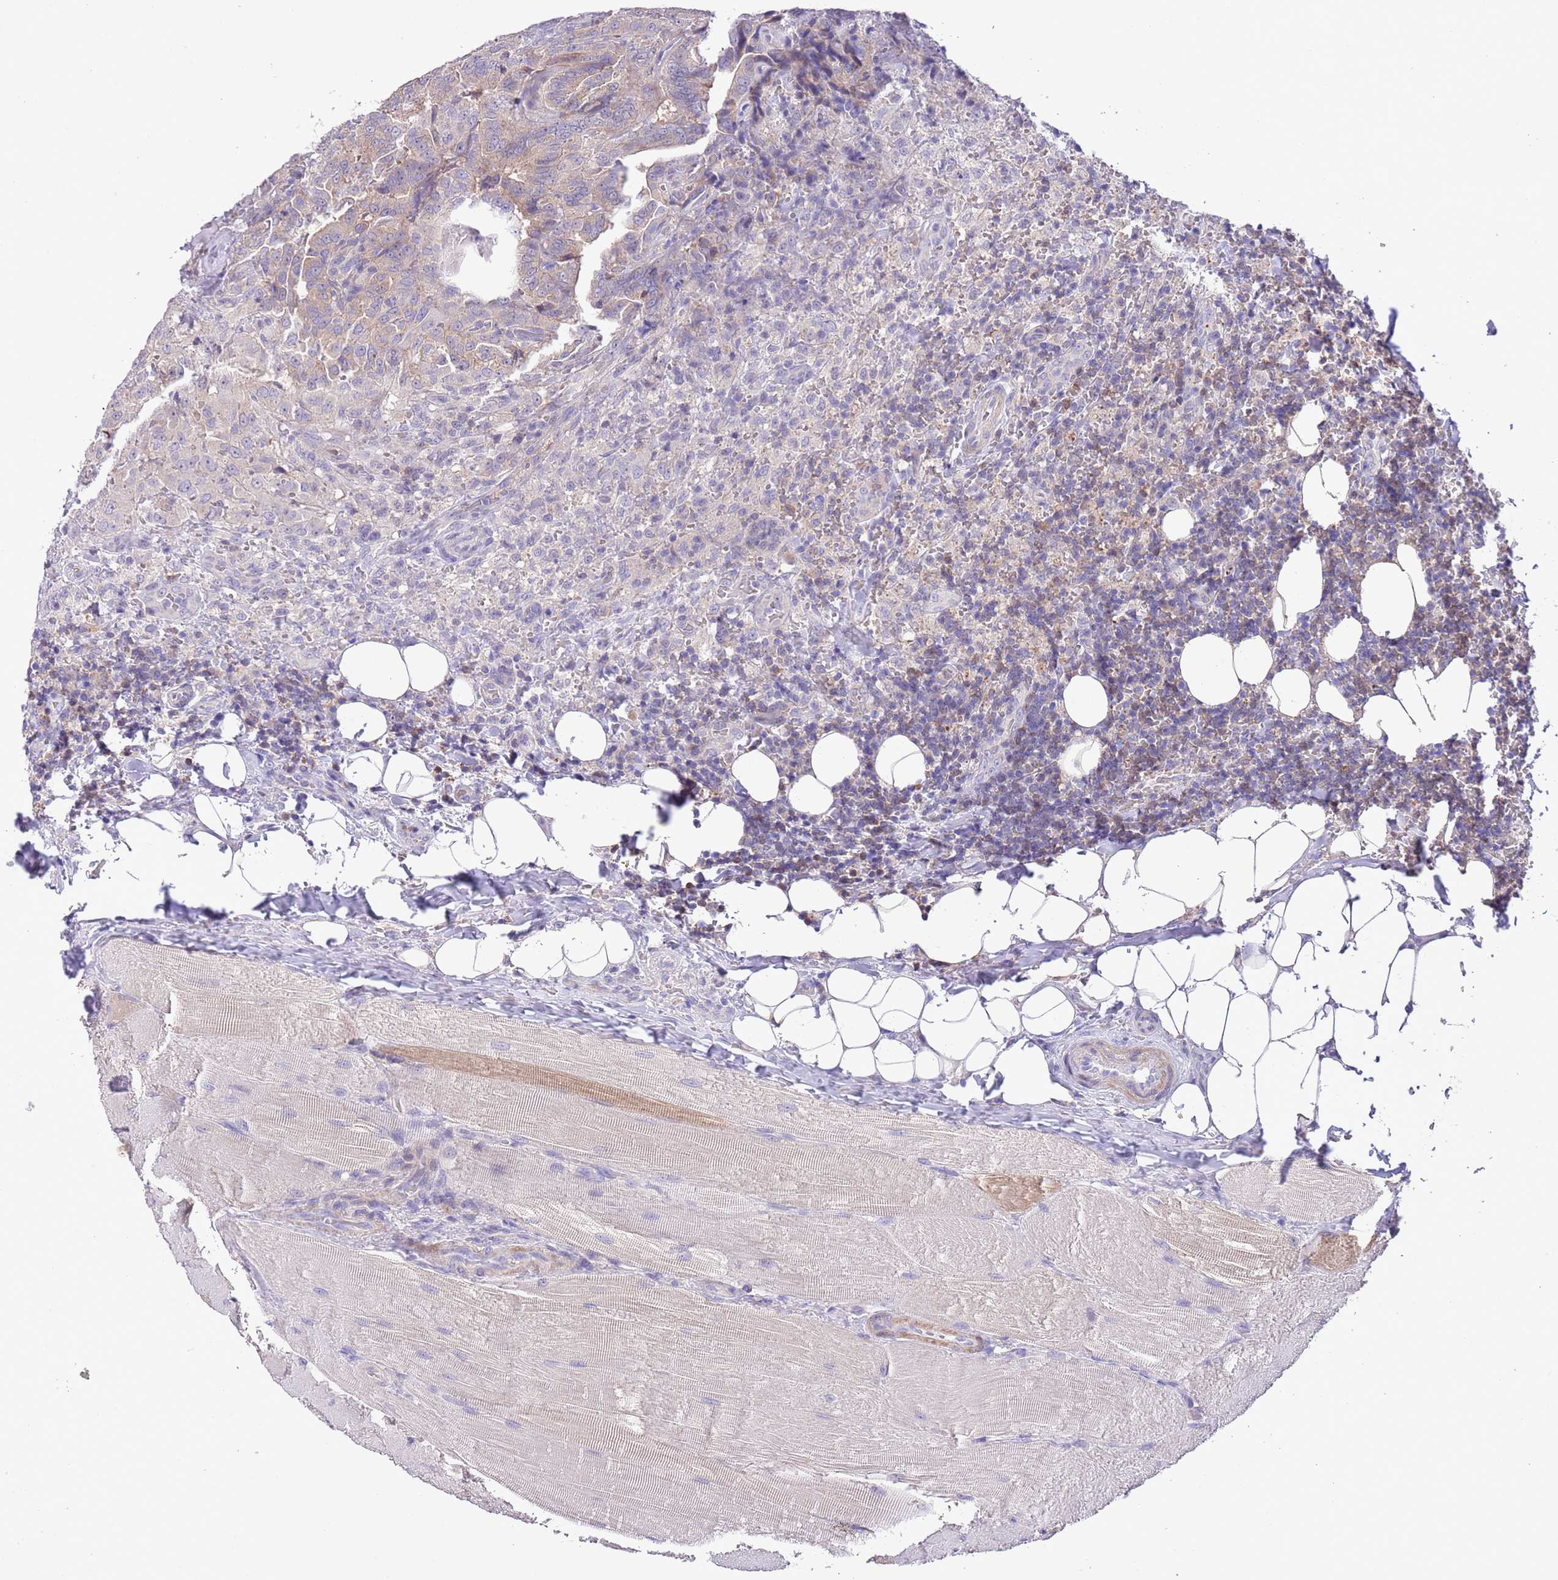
{"staining": {"intensity": "weak", "quantity": "<25%", "location": "cytoplasmic/membranous"}, "tissue": "thyroid cancer", "cell_type": "Tumor cells", "image_type": "cancer", "snomed": [{"axis": "morphology", "description": "Papillary adenocarcinoma, NOS"}, {"axis": "topography", "description": "Thyroid gland"}], "caption": "A histopathology image of human thyroid cancer is negative for staining in tumor cells.", "gene": "PRR32", "patient": {"sex": "male", "age": 61}}